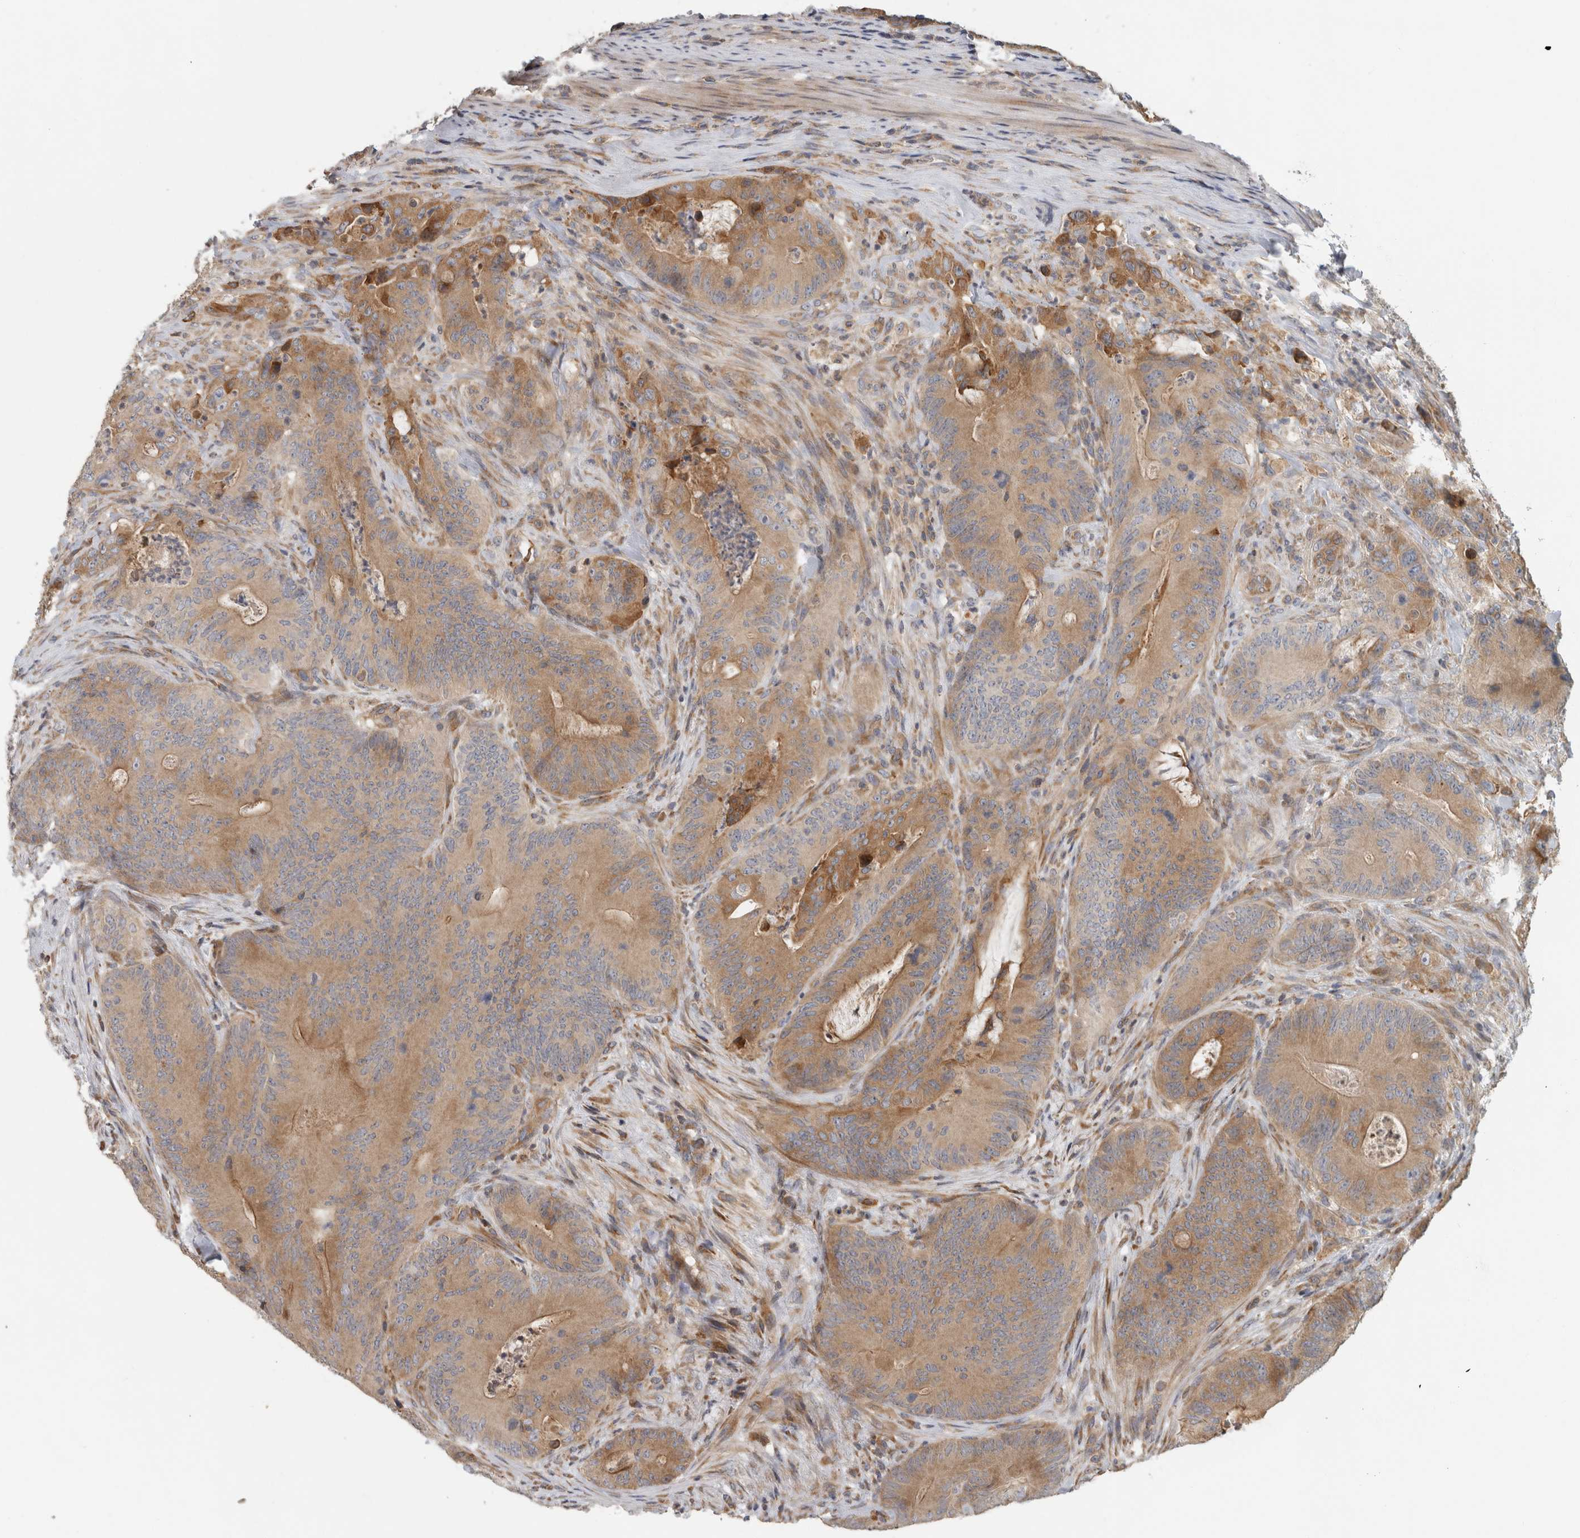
{"staining": {"intensity": "moderate", "quantity": "25%-75%", "location": "cytoplasmic/membranous"}, "tissue": "colorectal cancer", "cell_type": "Tumor cells", "image_type": "cancer", "snomed": [{"axis": "morphology", "description": "Normal tissue, NOS"}, {"axis": "topography", "description": "Colon"}], "caption": "This is an image of immunohistochemistry staining of colorectal cancer, which shows moderate expression in the cytoplasmic/membranous of tumor cells.", "gene": "PARP6", "patient": {"sex": "female", "age": 82}}